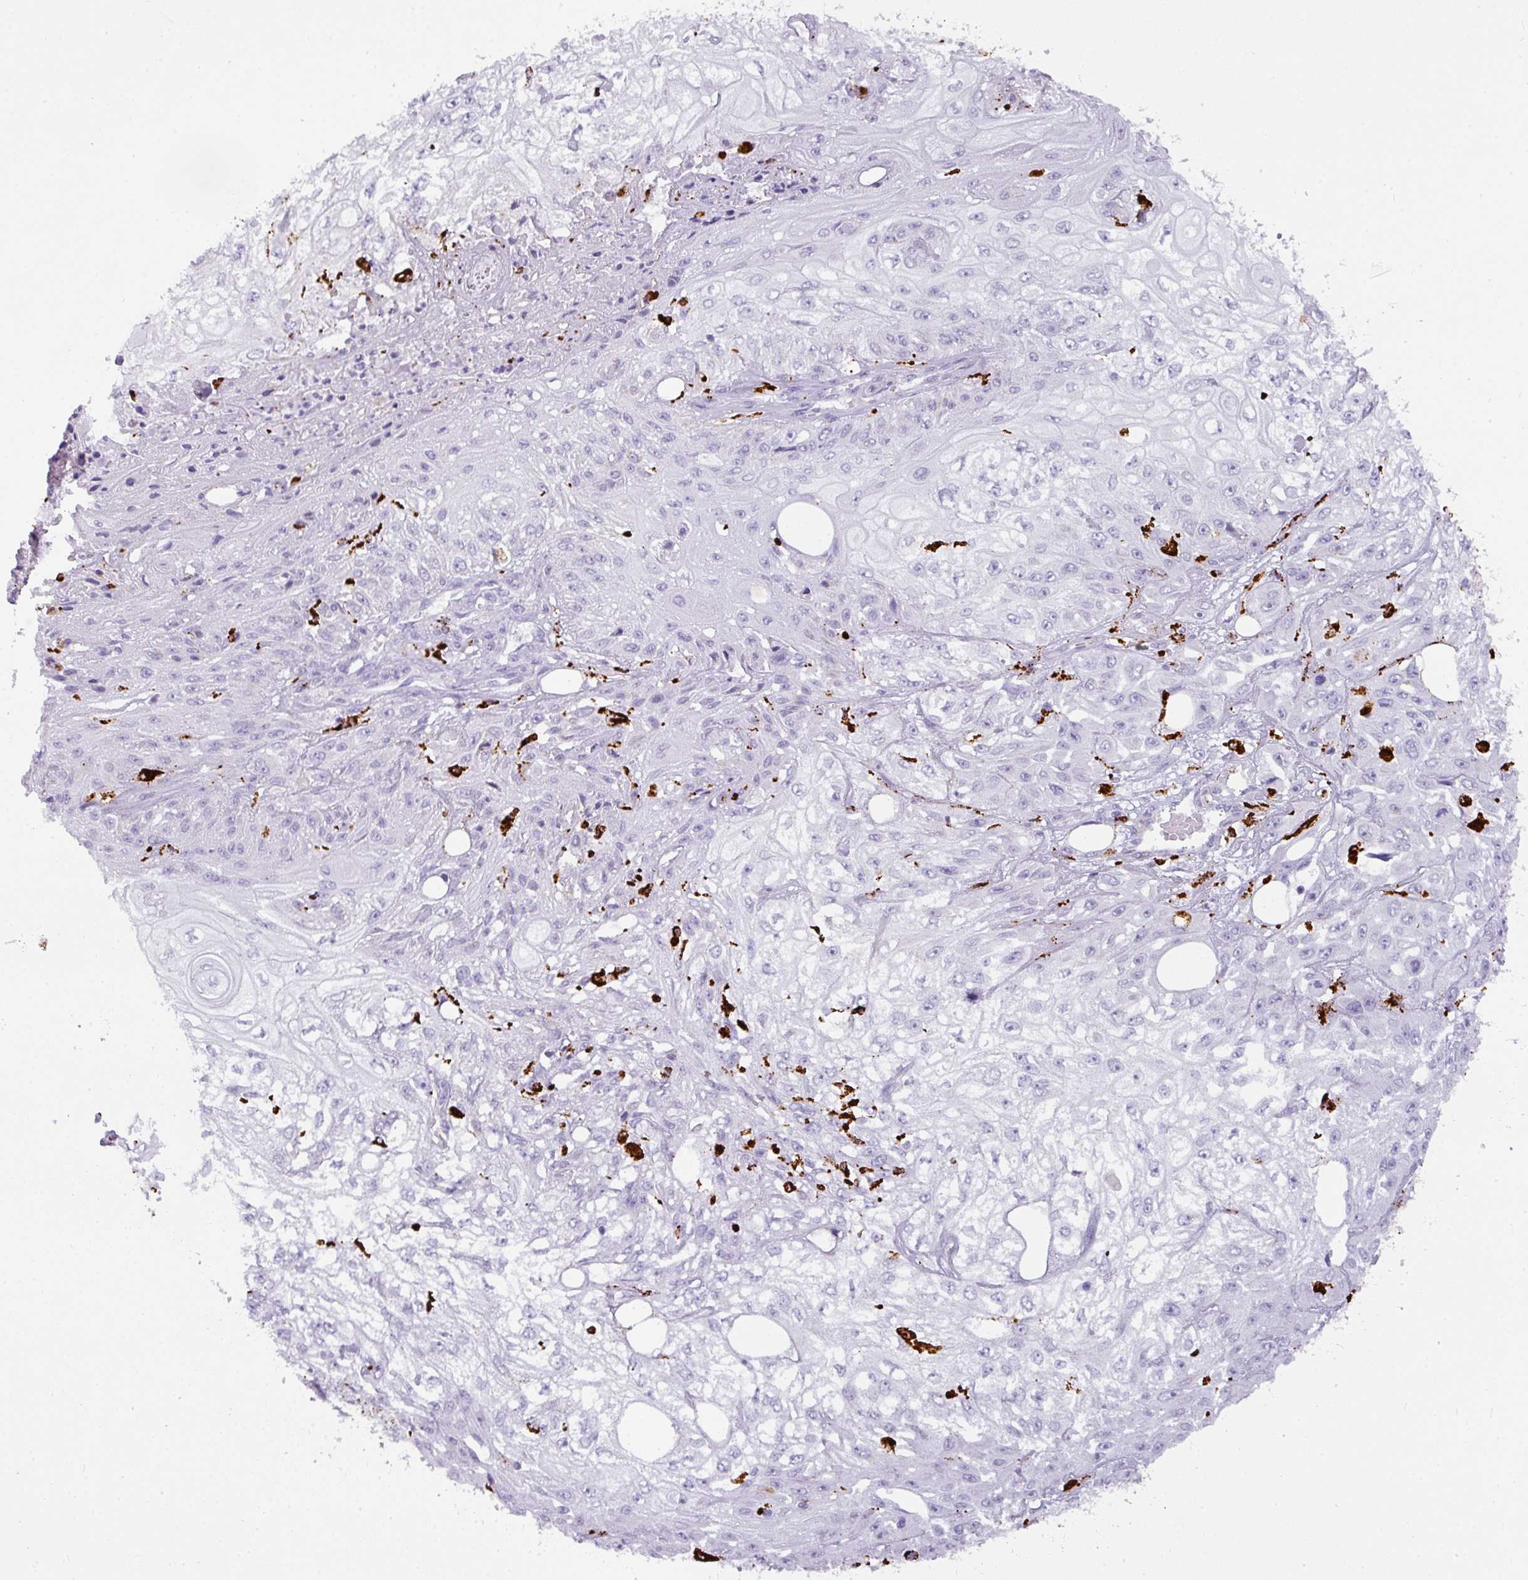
{"staining": {"intensity": "negative", "quantity": "none", "location": "none"}, "tissue": "skin cancer", "cell_type": "Tumor cells", "image_type": "cancer", "snomed": [{"axis": "morphology", "description": "Squamous cell carcinoma, NOS"}, {"axis": "morphology", "description": "Squamous cell carcinoma, metastatic, NOS"}, {"axis": "topography", "description": "Skin"}, {"axis": "topography", "description": "Lymph node"}], "caption": "Human skin cancer (squamous cell carcinoma) stained for a protein using immunohistochemistry (IHC) displays no positivity in tumor cells.", "gene": "MMACHC", "patient": {"sex": "male", "age": 75}}